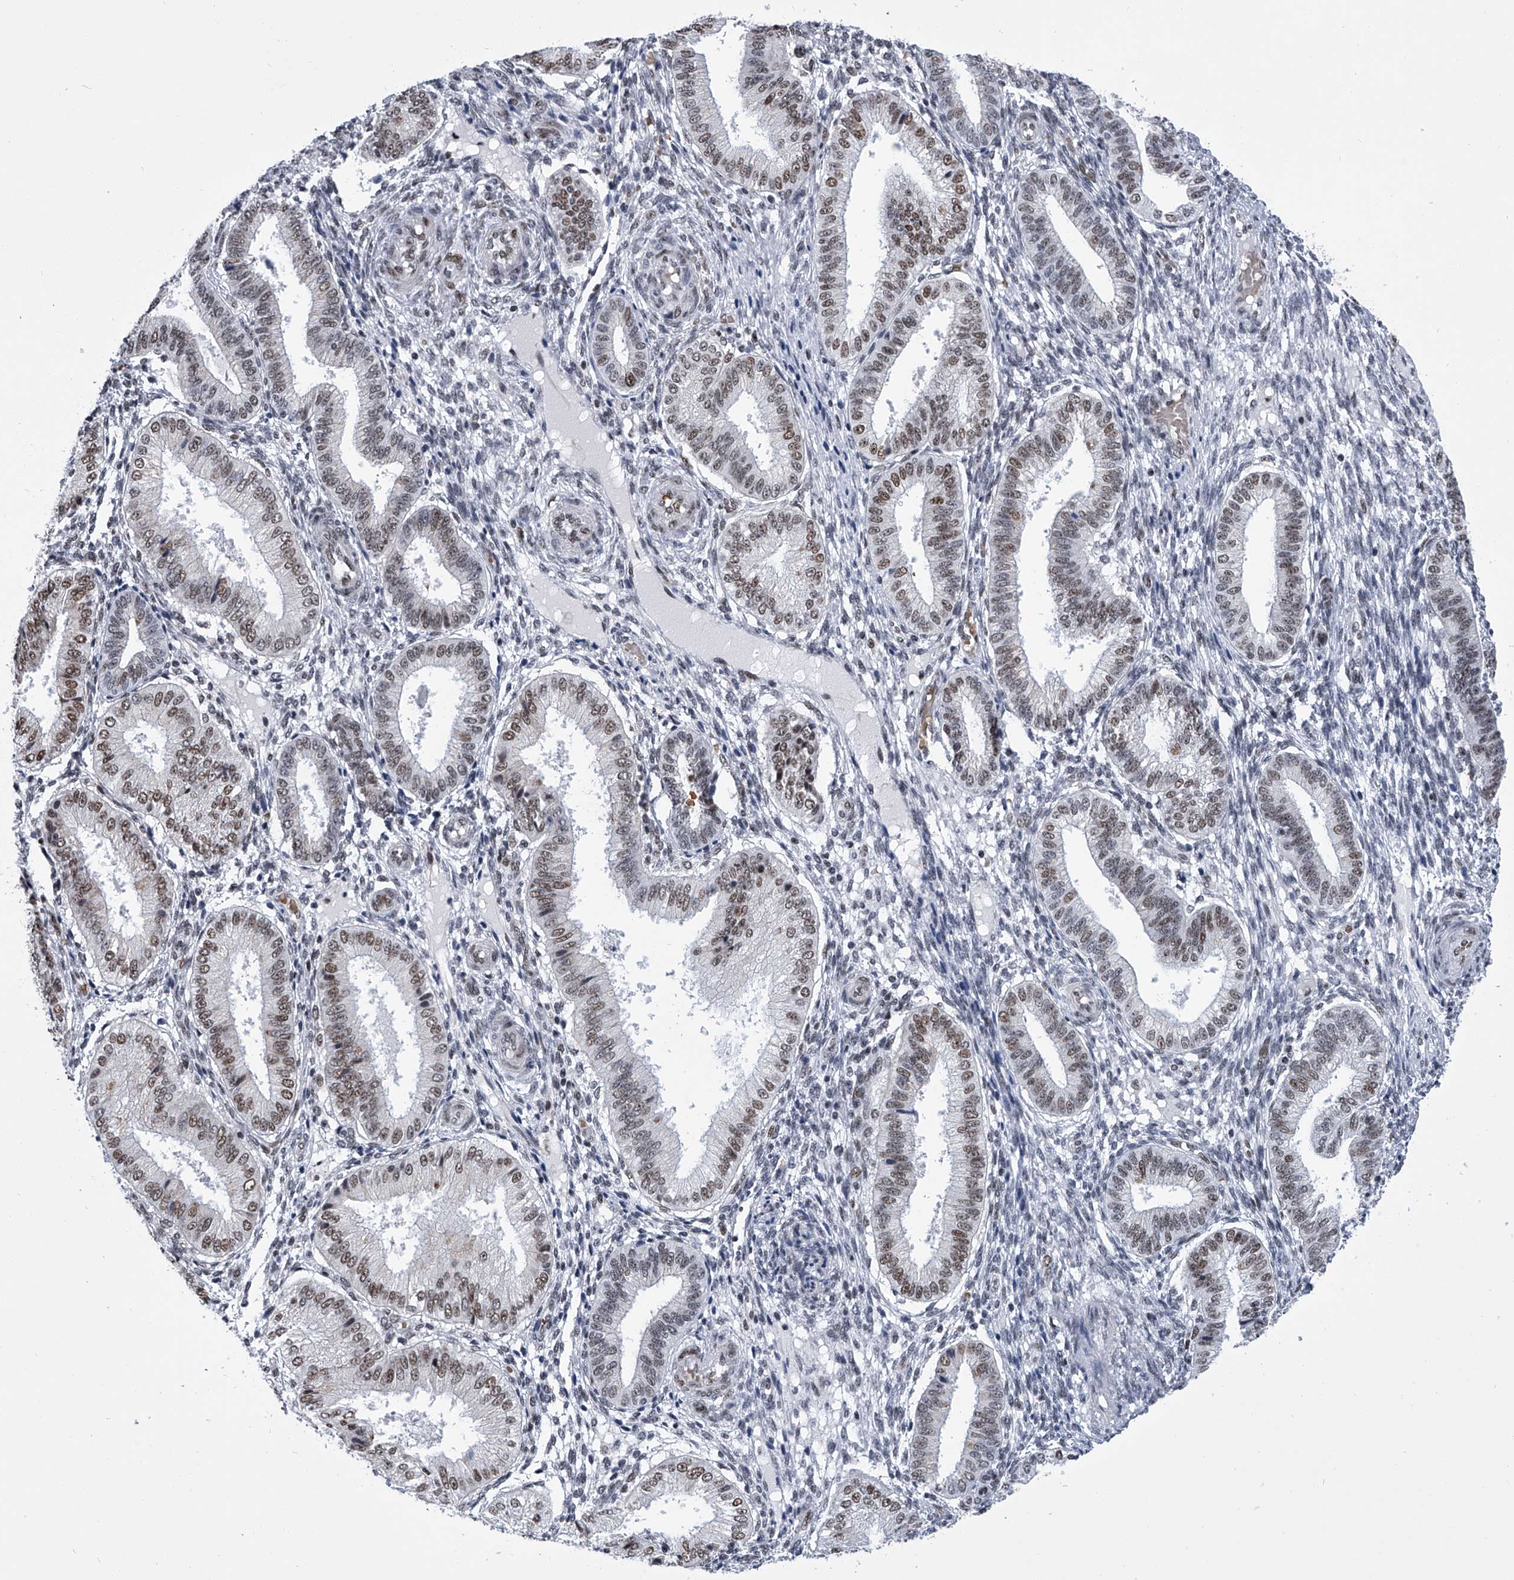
{"staining": {"intensity": "weak", "quantity": "<25%", "location": "nuclear"}, "tissue": "endometrium", "cell_type": "Cells in endometrial stroma", "image_type": "normal", "snomed": [{"axis": "morphology", "description": "Normal tissue, NOS"}, {"axis": "topography", "description": "Endometrium"}], "caption": "Benign endometrium was stained to show a protein in brown. There is no significant positivity in cells in endometrial stroma.", "gene": "SIM2", "patient": {"sex": "female", "age": 39}}